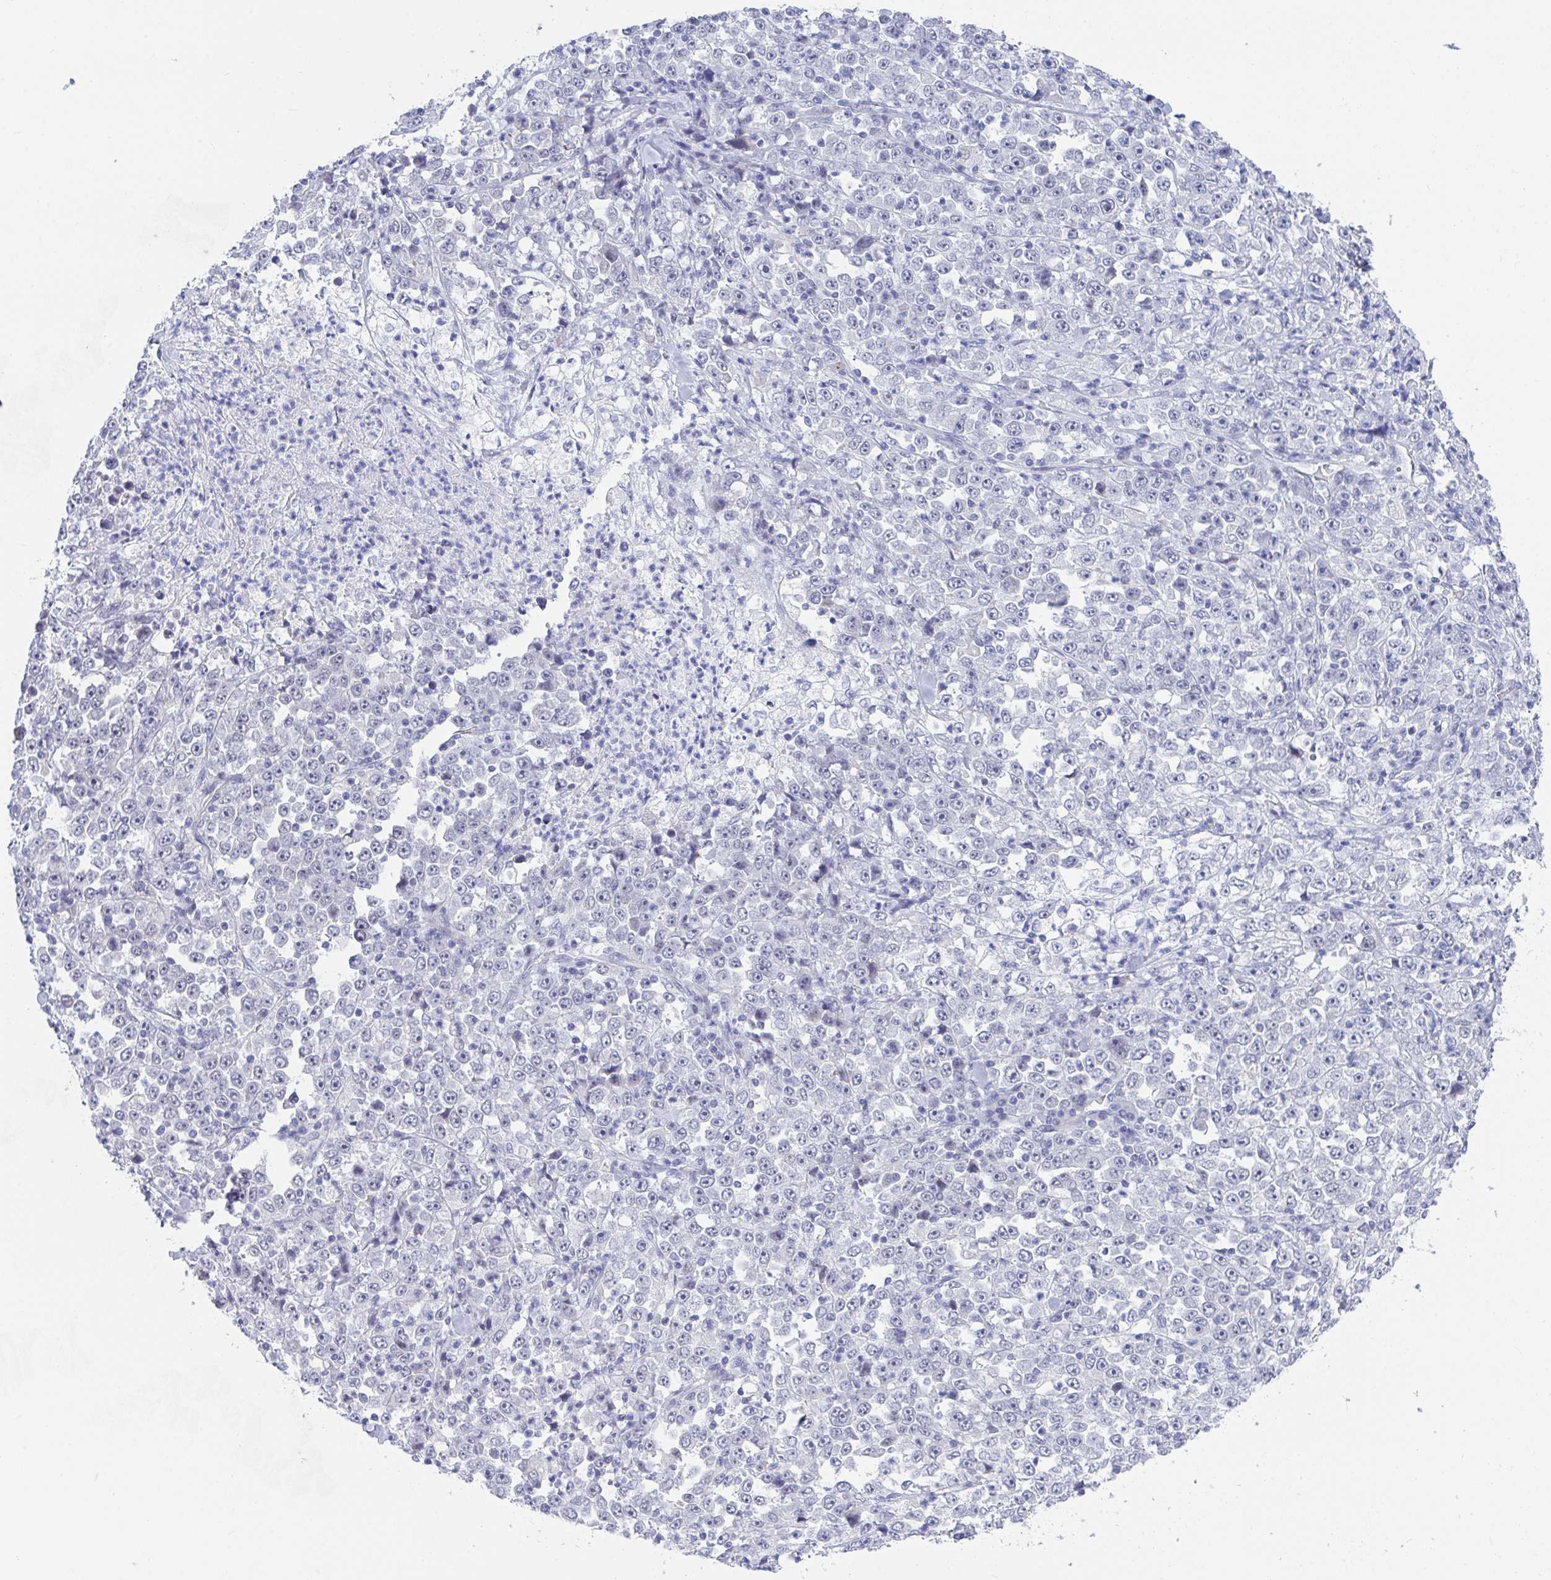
{"staining": {"intensity": "negative", "quantity": "none", "location": "none"}, "tissue": "stomach cancer", "cell_type": "Tumor cells", "image_type": "cancer", "snomed": [{"axis": "morphology", "description": "Normal tissue, NOS"}, {"axis": "morphology", "description": "Adenocarcinoma, NOS"}, {"axis": "topography", "description": "Stomach, upper"}, {"axis": "topography", "description": "Stomach"}], "caption": "Tumor cells show no significant positivity in stomach cancer (adenocarcinoma). Brightfield microscopy of IHC stained with DAB (brown) and hematoxylin (blue), captured at high magnification.", "gene": "DAOA", "patient": {"sex": "male", "age": 59}}